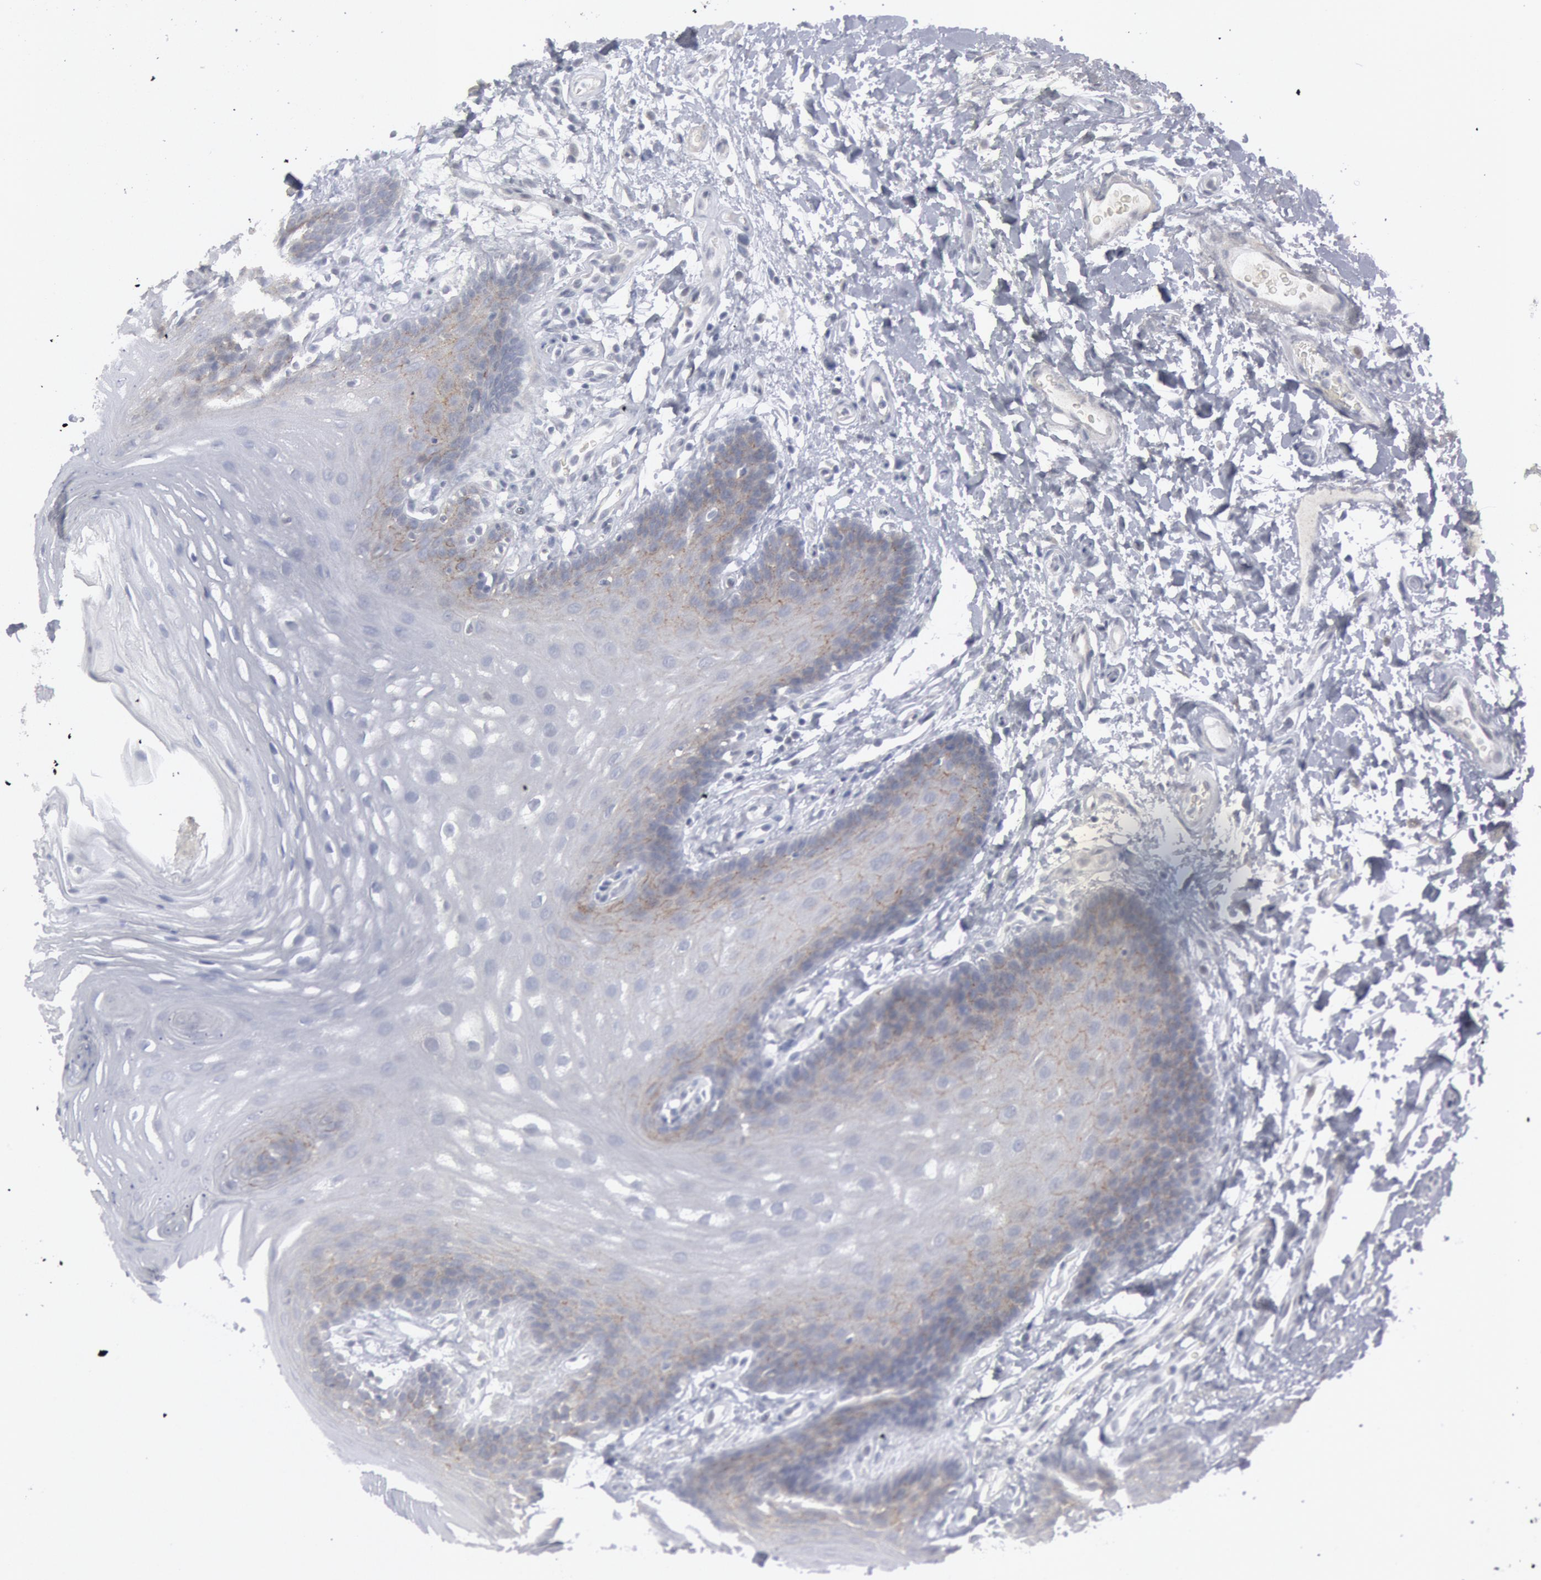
{"staining": {"intensity": "weak", "quantity": "<25%", "location": "cytoplasmic/membranous"}, "tissue": "oral mucosa", "cell_type": "Squamous epithelial cells", "image_type": "normal", "snomed": [{"axis": "morphology", "description": "Normal tissue, NOS"}, {"axis": "topography", "description": "Oral tissue"}], "caption": "IHC of normal oral mucosa demonstrates no positivity in squamous epithelial cells.", "gene": "DMC1", "patient": {"sex": "male", "age": 62}}